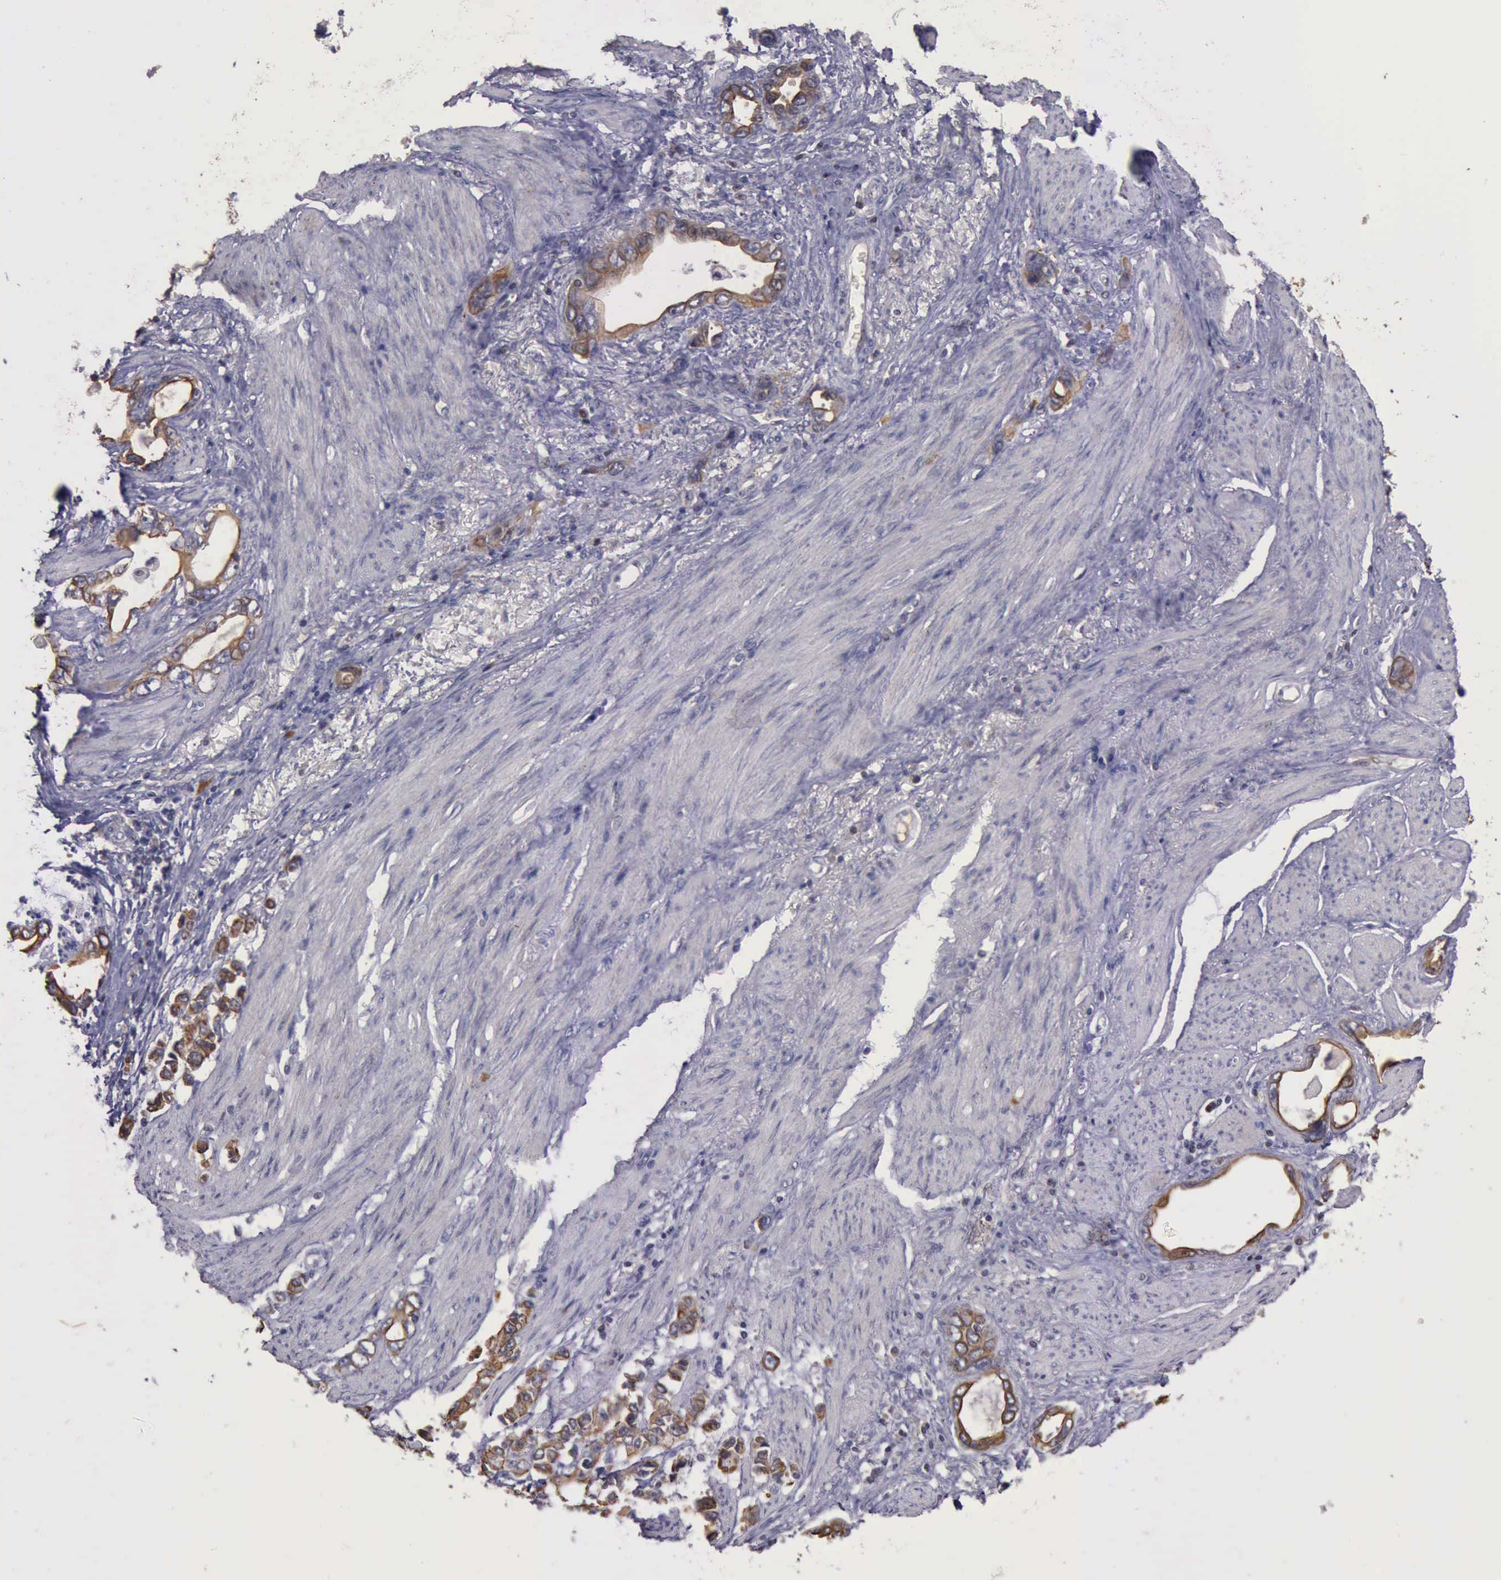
{"staining": {"intensity": "moderate", "quantity": ">75%", "location": "cytoplasmic/membranous"}, "tissue": "stomach cancer", "cell_type": "Tumor cells", "image_type": "cancer", "snomed": [{"axis": "morphology", "description": "Adenocarcinoma, NOS"}, {"axis": "topography", "description": "Stomach"}], "caption": "A micrograph of adenocarcinoma (stomach) stained for a protein demonstrates moderate cytoplasmic/membranous brown staining in tumor cells. (DAB (3,3'-diaminobenzidine) IHC, brown staining for protein, blue staining for nuclei).", "gene": "RAB39B", "patient": {"sex": "male", "age": 78}}